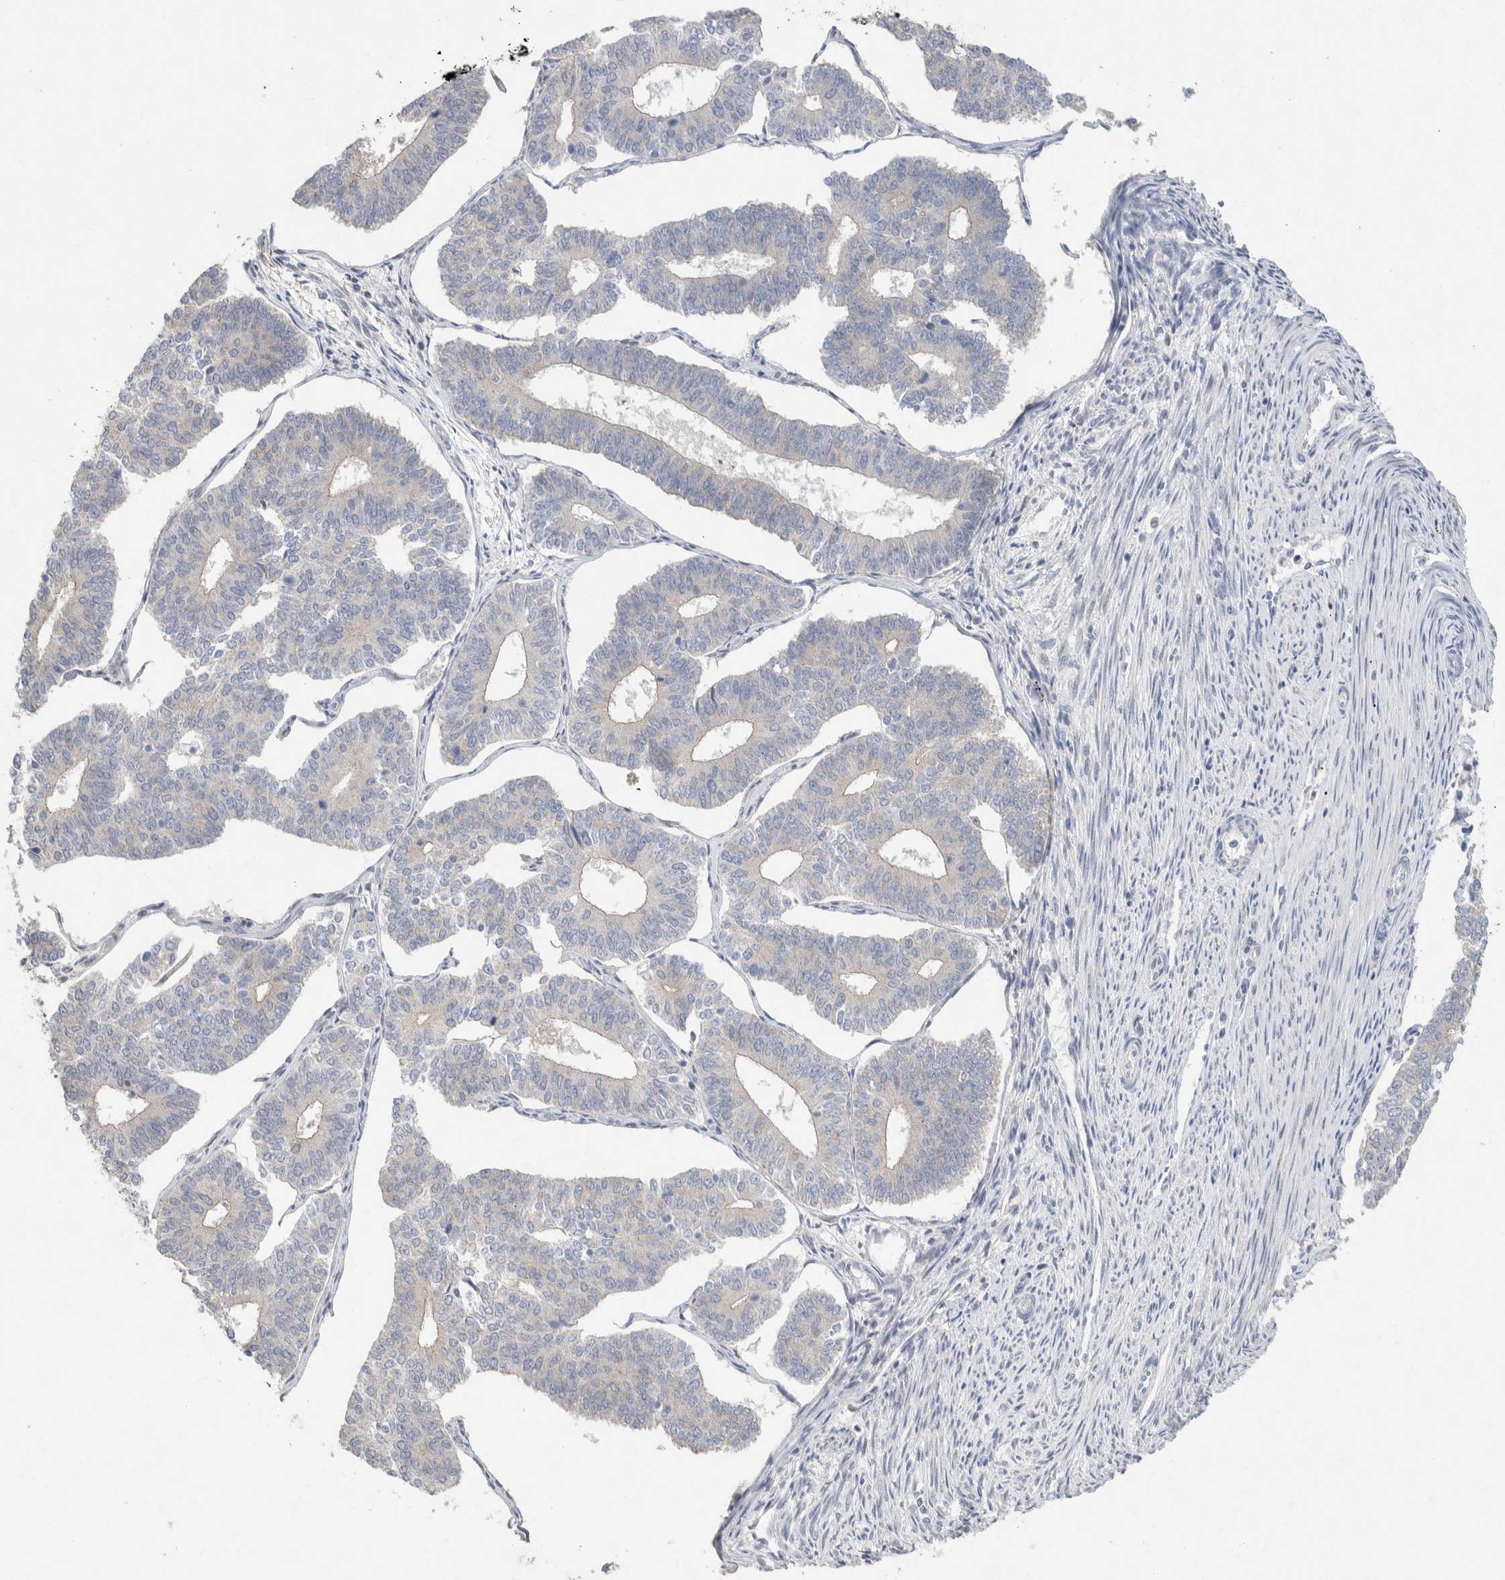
{"staining": {"intensity": "weak", "quantity": "<25%", "location": "cytoplasmic/membranous"}, "tissue": "endometrial cancer", "cell_type": "Tumor cells", "image_type": "cancer", "snomed": [{"axis": "morphology", "description": "Adenocarcinoma, NOS"}, {"axis": "topography", "description": "Endometrium"}], "caption": "Endometrial cancer (adenocarcinoma) was stained to show a protein in brown. There is no significant staining in tumor cells.", "gene": "CMTM4", "patient": {"sex": "female", "age": 70}}